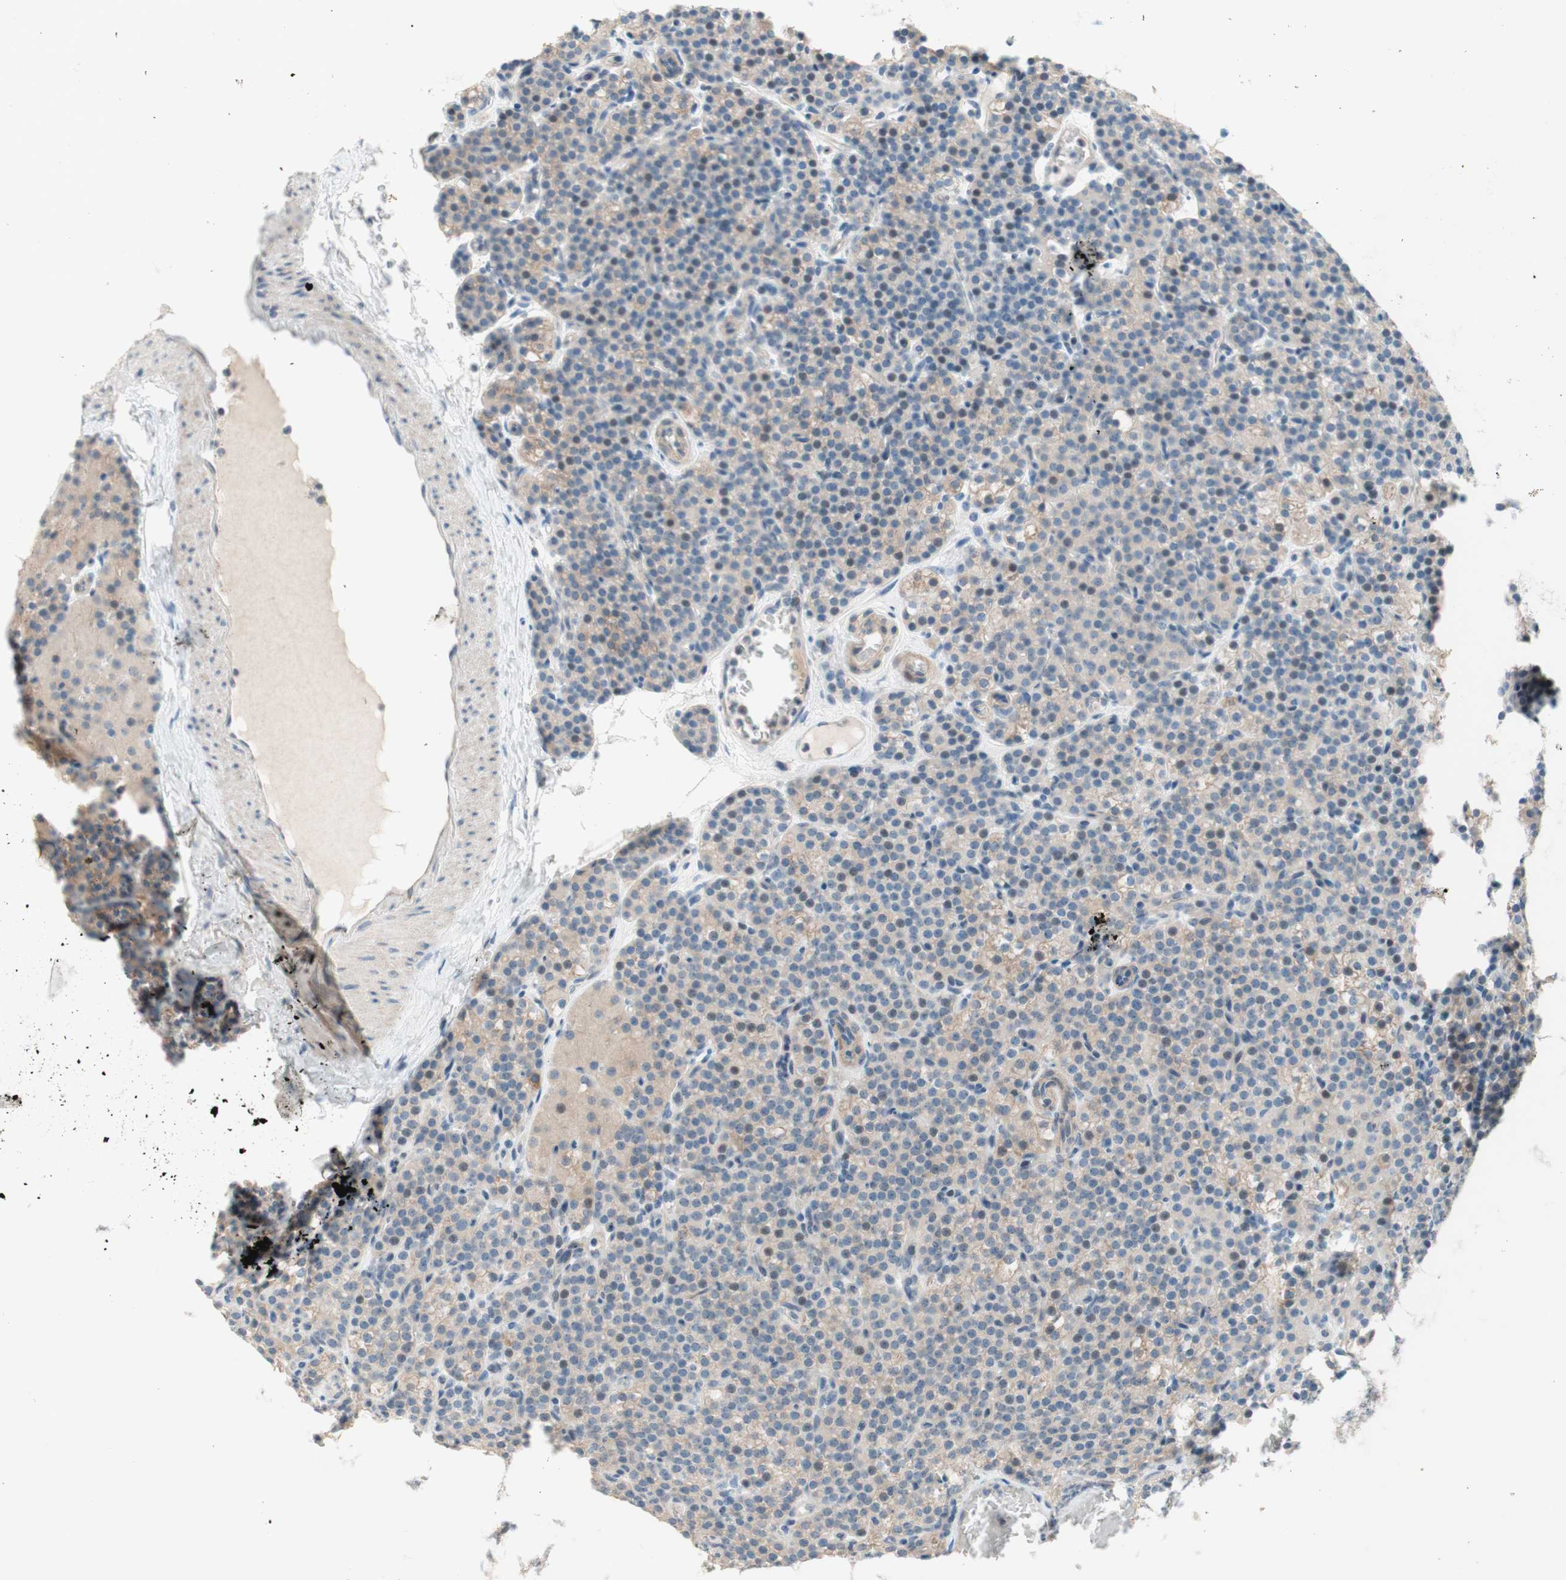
{"staining": {"intensity": "weak", "quantity": ">75%", "location": "cytoplasmic/membranous"}, "tissue": "parathyroid gland", "cell_type": "Glandular cells", "image_type": "normal", "snomed": [{"axis": "morphology", "description": "Normal tissue, NOS"}, {"axis": "topography", "description": "Parathyroid gland"}], "caption": "This histopathology image displays IHC staining of unremarkable human parathyroid gland, with low weak cytoplasmic/membranous staining in about >75% of glandular cells.", "gene": "JPH1", "patient": {"sex": "female", "age": 57}}